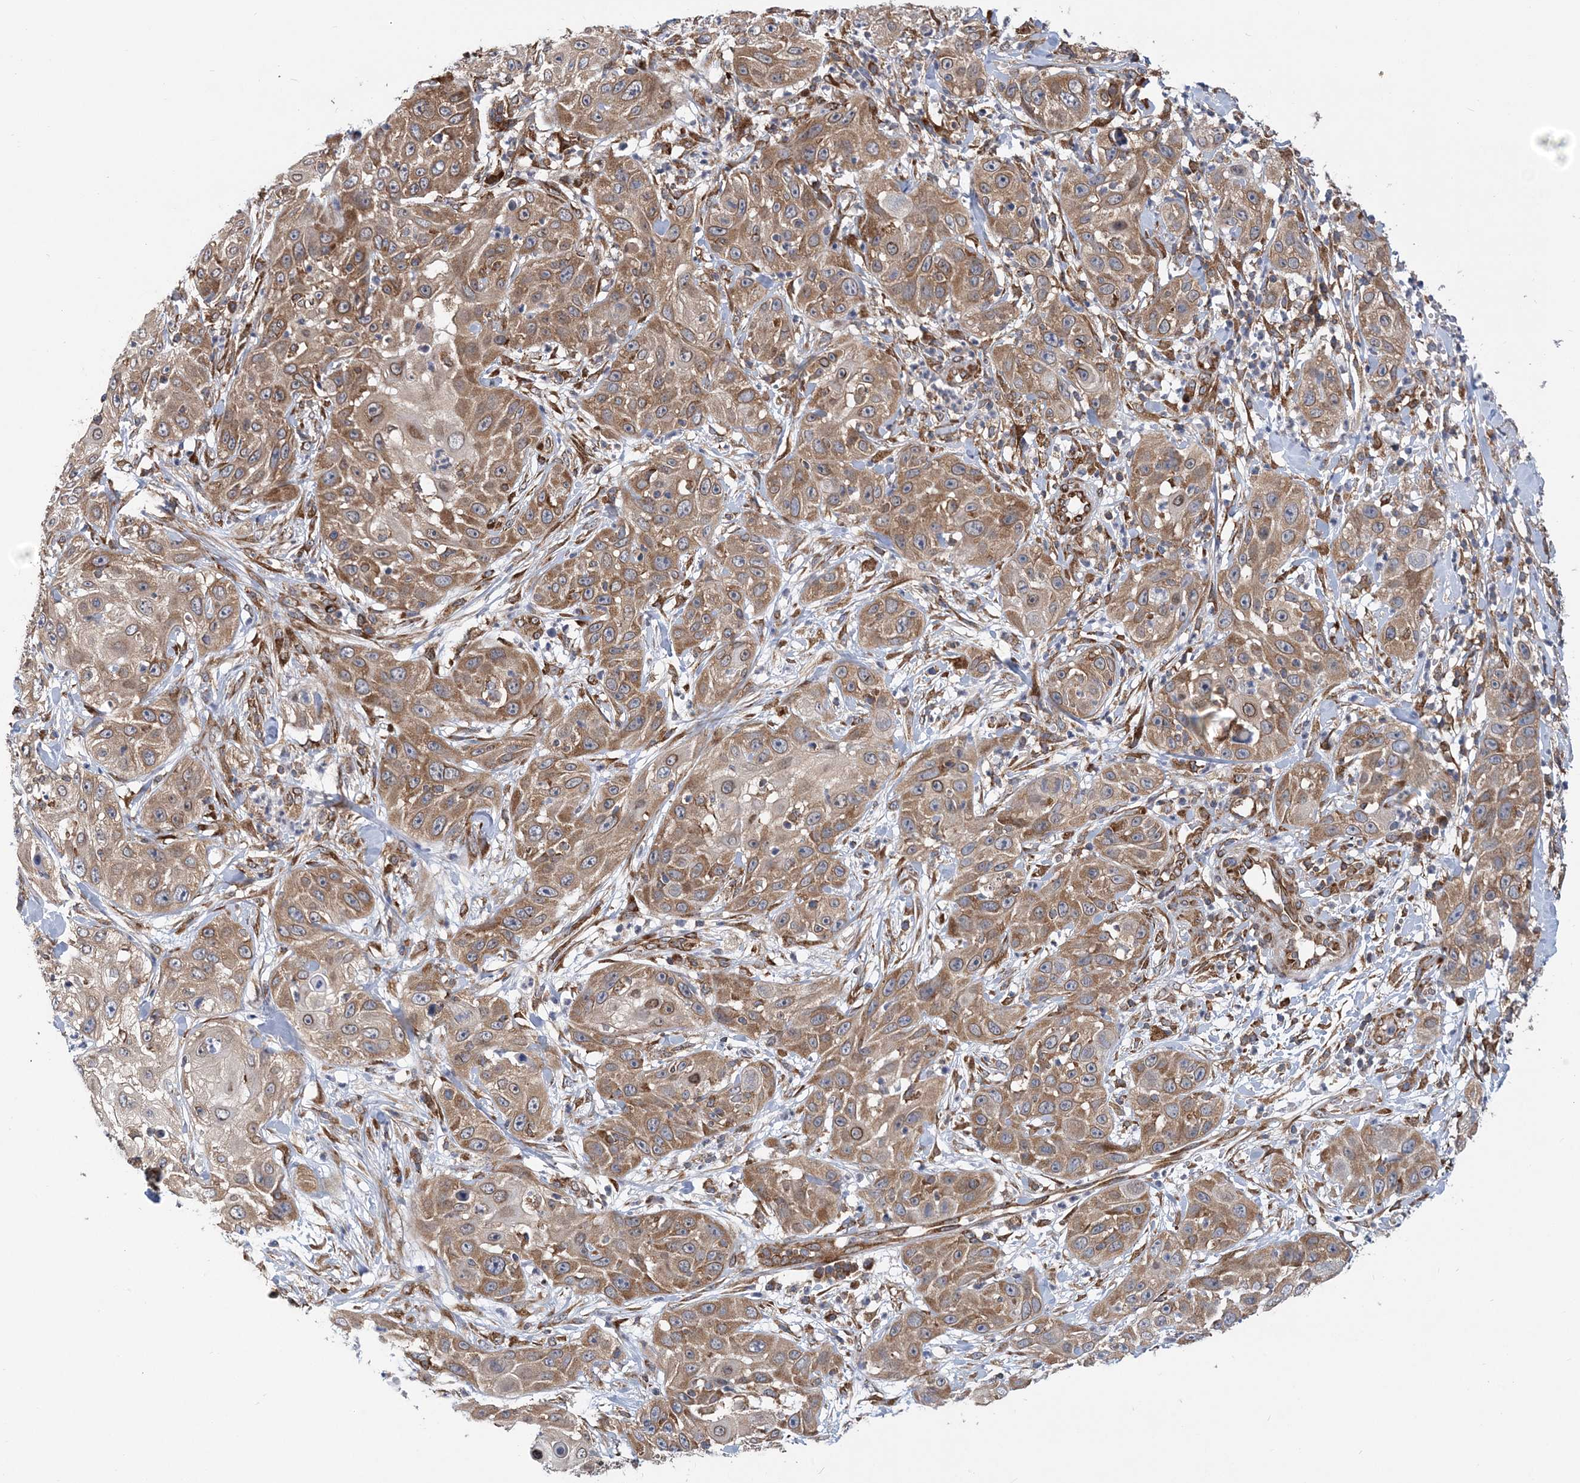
{"staining": {"intensity": "moderate", "quantity": ">75%", "location": "cytoplasmic/membranous"}, "tissue": "skin cancer", "cell_type": "Tumor cells", "image_type": "cancer", "snomed": [{"axis": "morphology", "description": "Squamous cell carcinoma, NOS"}, {"axis": "topography", "description": "Skin"}], "caption": "This histopathology image demonstrates skin cancer (squamous cell carcinoma) stained with immunohistochemistry (IHC) to label a protein in brown. The cytoplasmic/membranous of tumor cells show moderate positivity for the protein. Nuclei are counter-stained blue.", "gene": "PHF1", "patient": {"sex": "female", "age": 44}}